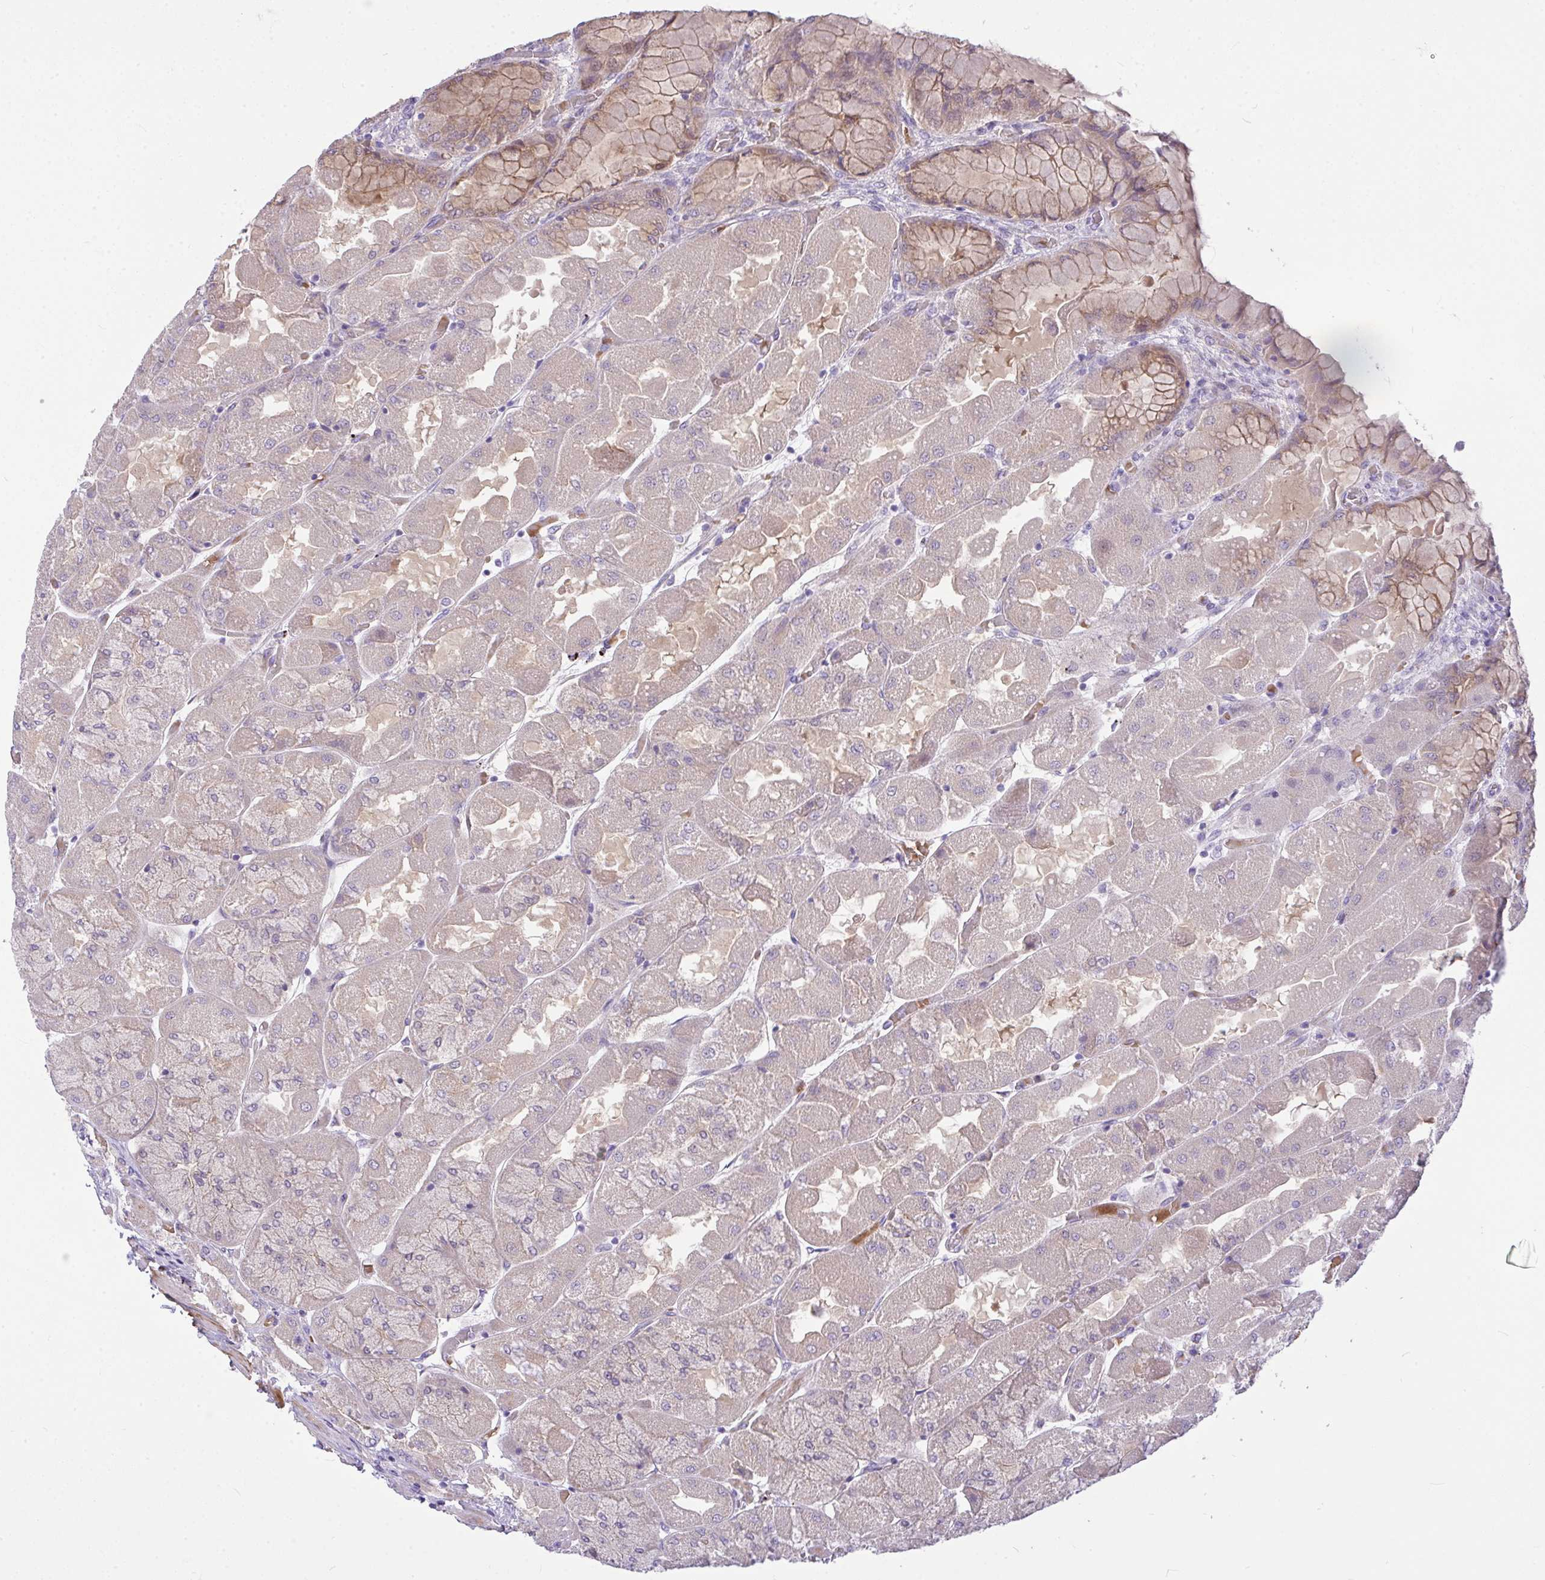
{"staining": {"intensity": "moderate", "quantity": "<25%", "location": "cytoplasmic/membranous"}, "tissue": "stomach", "cell_type": "Glandular cells", "image_type": "normal", "snomed": [{"axis": "morphology", "description": "Normal tissue, NOS"}, {"axis": "topography", "description": "Stomach"}], "caption": "This photomicrograph shows immunohistochemistry (IHC) staining of normal human stomach, with low moderate cytoplasmic/membranous expression in approximately <25% of glandular cells.", "gene": "MOCS1", "patient": {"sex": "female", "age": 61}}